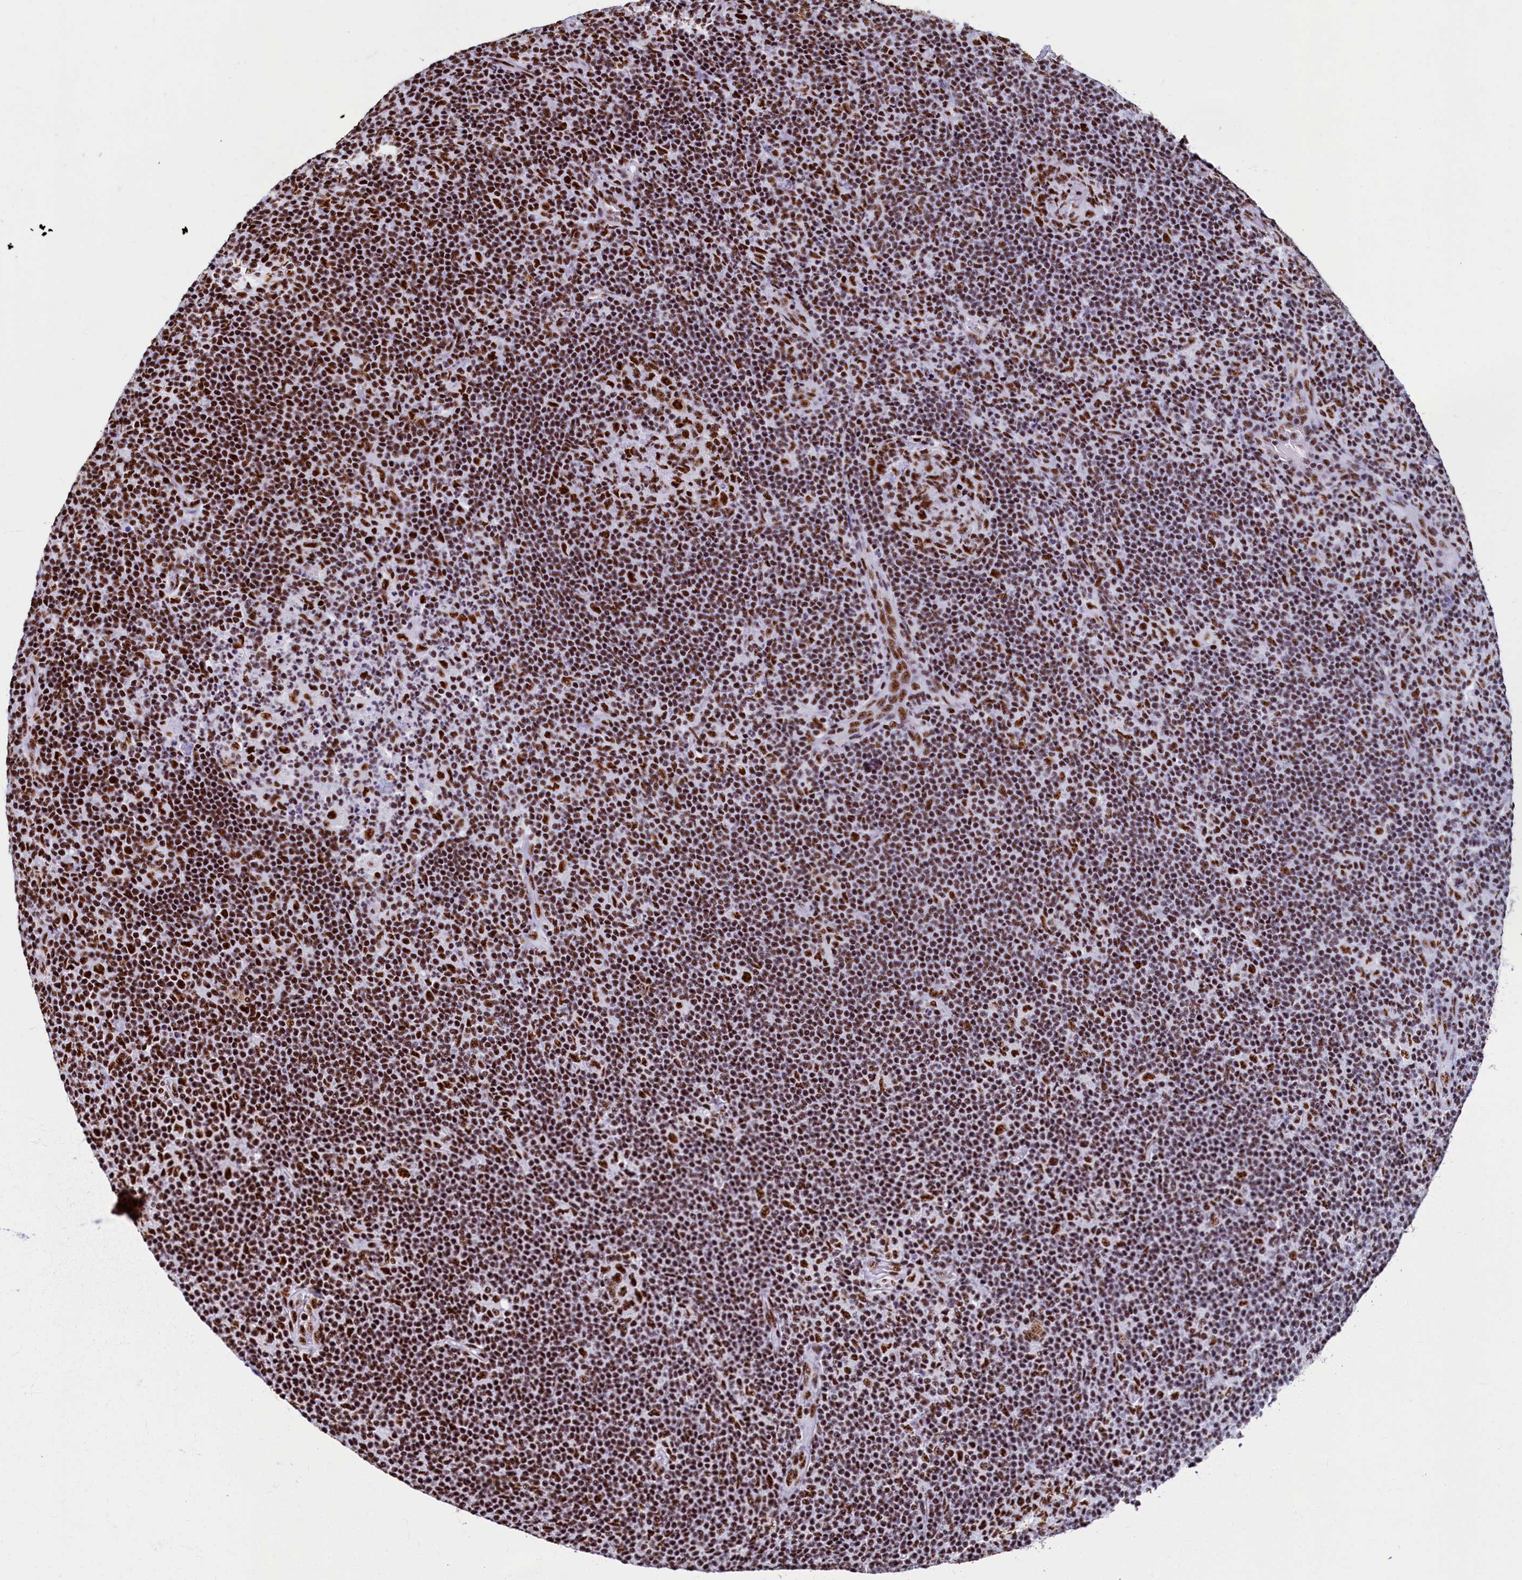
{"staining": {"intensity": "strong", "quantity": ">75%", "location": "nuclear"}, "tissue": "lymphoma", "cell_type": "Tumor cells", "image_type": "cancer", "snomed": [{"axis": "morphology", "description": "Hodgkin's disease, NOS"}, {"axis": "topography", "description": "Lymph node"}], "caption": "Approximately >75% of tumor cells in Hodgkin's disease display strong nuclear protein expression as visualized by brown immunohistochemical staining.", "gene": "SRRM2", "patient": {"sex": "female", "age": 57}}